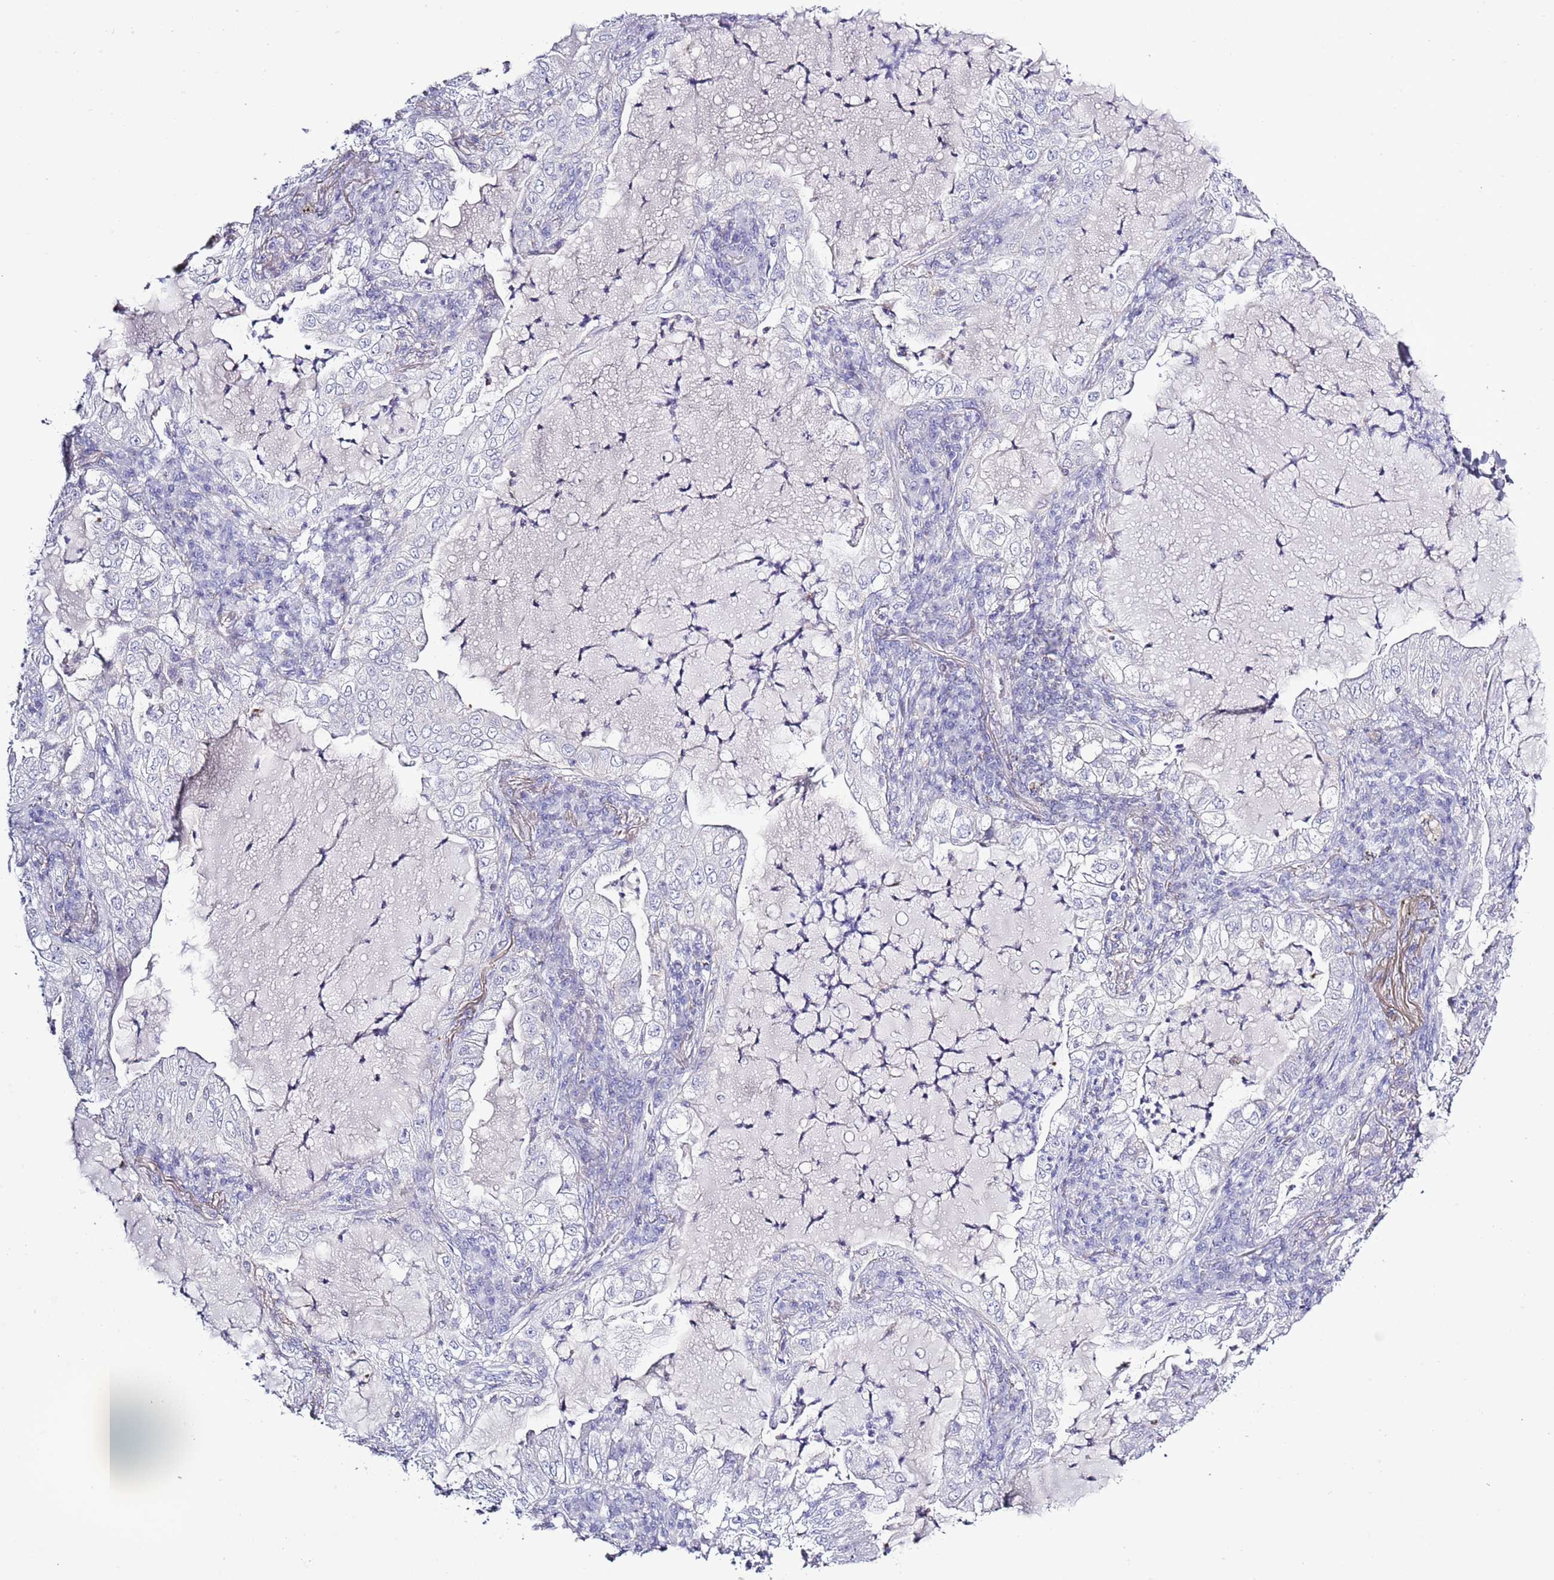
{"staining": {"intensity": "negative", "quantity": "none", "location": "none"}, "tissue": "lung cancer", "cell_type": "Tumor cells", "image_type": "cancer", "snomed": [{"axis": "morphology", "description": "Adenocarcinoma, NOS"}, {"axis": "topography", "description": "Lung"}], "caption": "The immunohistochemistry micrograph has no significant positivity in tumor cells of lung cancer tissue. (Stains: DAB (3,3'-diaminobenzidine) immunohistochemistry with hematoxylin counter stain, Microscopy: brightfield microscopy at high magnification).", "gene": "SLC23A1", "patient": {"sex": "female", "age": 73}}